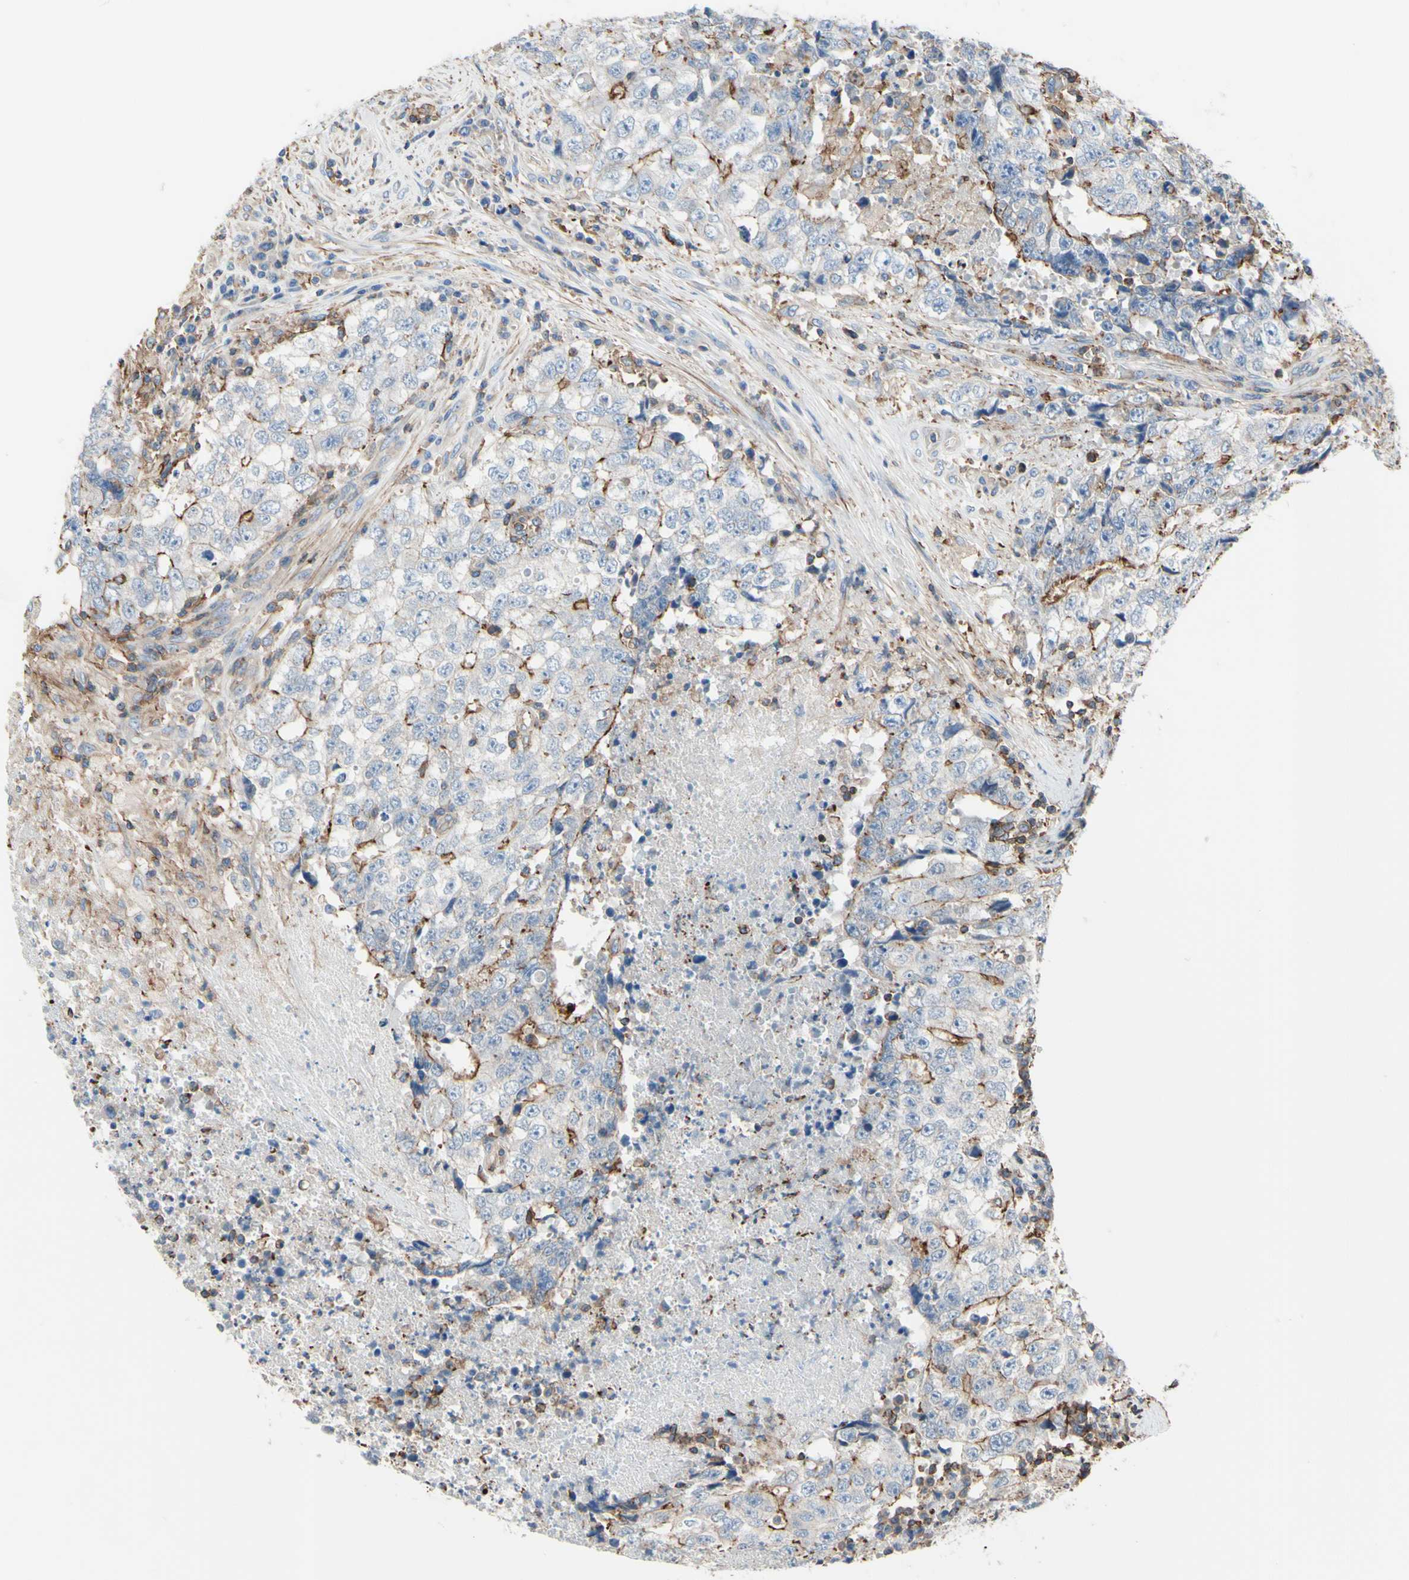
{"staining": {"intensity": "weak", "quantity": "<25%", "location": "cytoplasmic/membranous"}, "tissue": "testis cancer", "cell_type": "Tumor cells", "image_type": "cancer", "snomed": [{"axis": "morphology", "description": "Necrosis, NOS"}, {"axis": "morphology", "description": "Carcinoma, Embryonal, NOS"}, {"axis": "topography", "description": "Testis"}], "caption": "DAB immunohistochemical staining of testis cancer (embryonal carcinoma) shows no significant positivity in tumor cells.", "gene": "SEMA4C", "patient": {"sex": "male", "age": 19}}